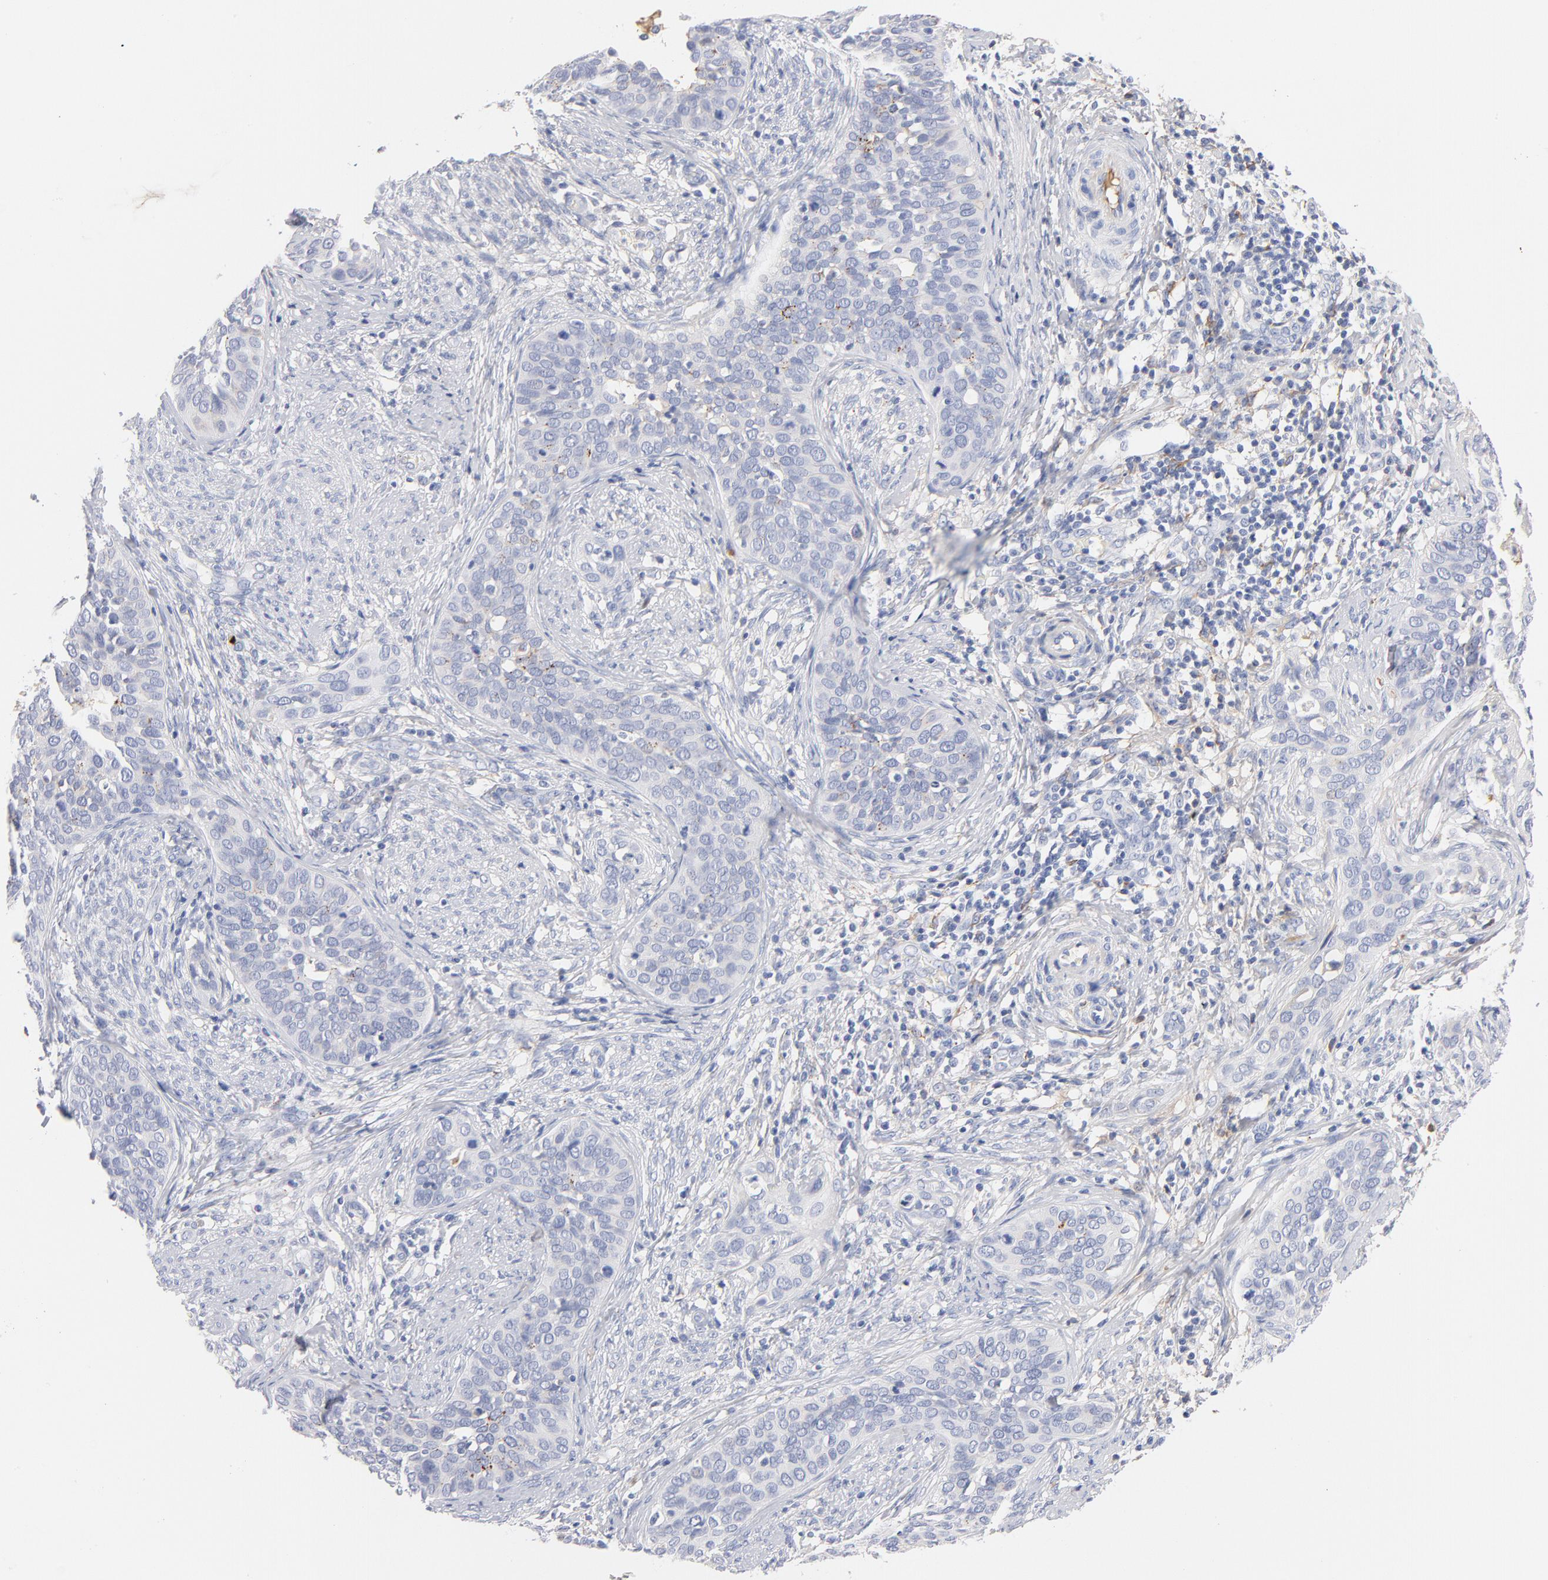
{"staining": {"intensity": "negative", "quantity": "none", "location": "none"}, "tissue": "cervical cancer", "cell_type": "Tumor cells", "image_type": "cancer", "snomed": [{"axis": "morphology", "description": "Squamous cell carcinoma, NOS"}, {"axis": "topography", "description": "Cervix"}], "caption": "Immunohistochemistry (IHC) histopathology image of human cervical cancer stained for a protein (brown), which displays no staining in tumor cells.", "gene": "C3", "patient": {"sex": "female", "age": 31}}